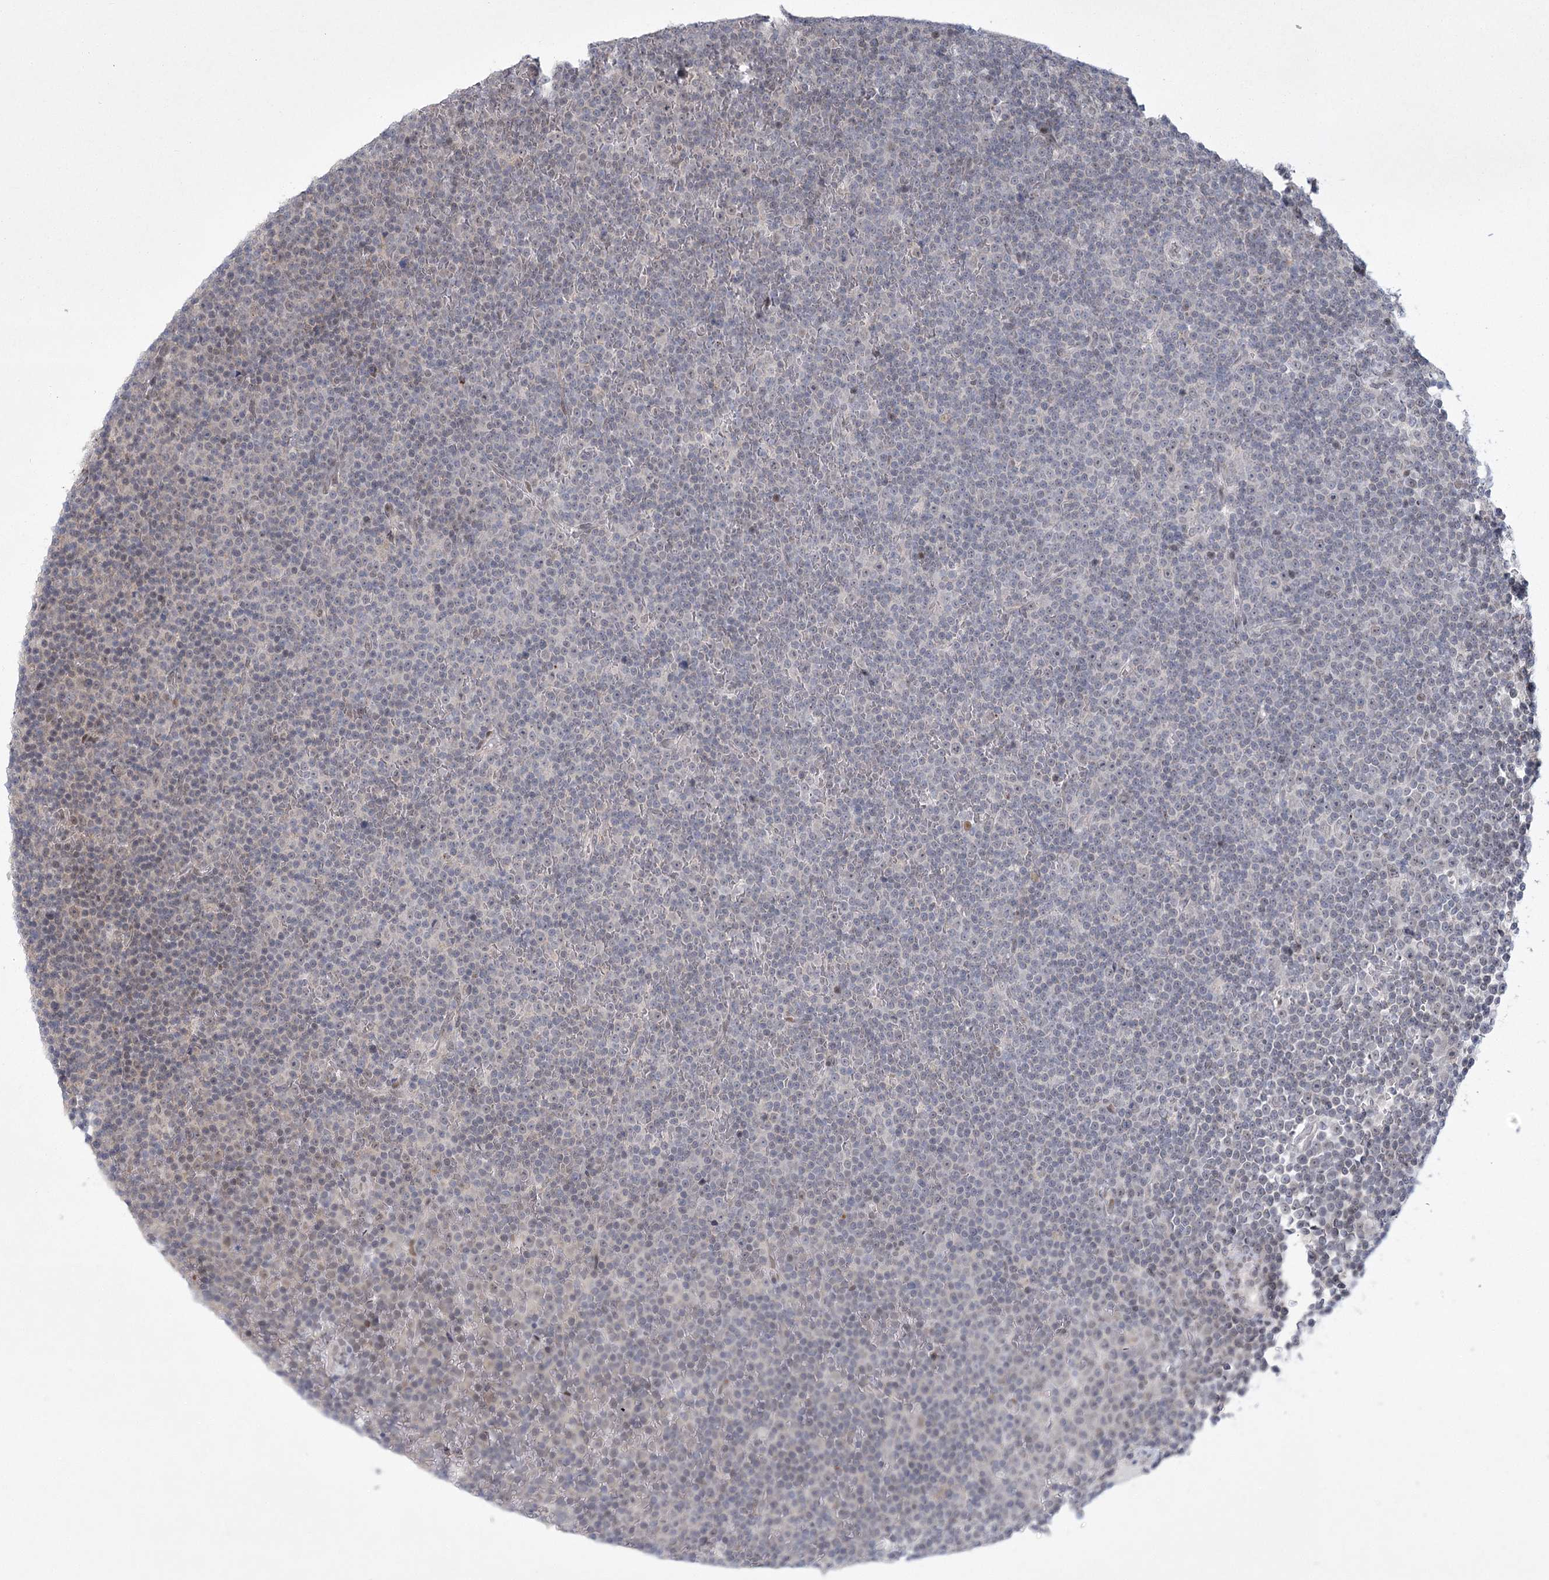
{"staining": {"intensity": "negative", "quantity": "none", "location": "none"}, "tissue": "lymphoma", "cell_type": "Tumor cells", "image_type": "cancer", "snomed": [{"axis": "morphology", "description": "Malignant lymphoma, non-Hodgkin's type, Low grade"}, {"axis": "topography", "description": "Lymph node"}], "caption": "Human malignant lymphoma, non-Hodgkin's type (low-grade) stained for a protein using immunohistochemistry exhibits no staining in tumor cells.", "gene": "CIB4", "patient": {"sex": "female", "age": 67}}